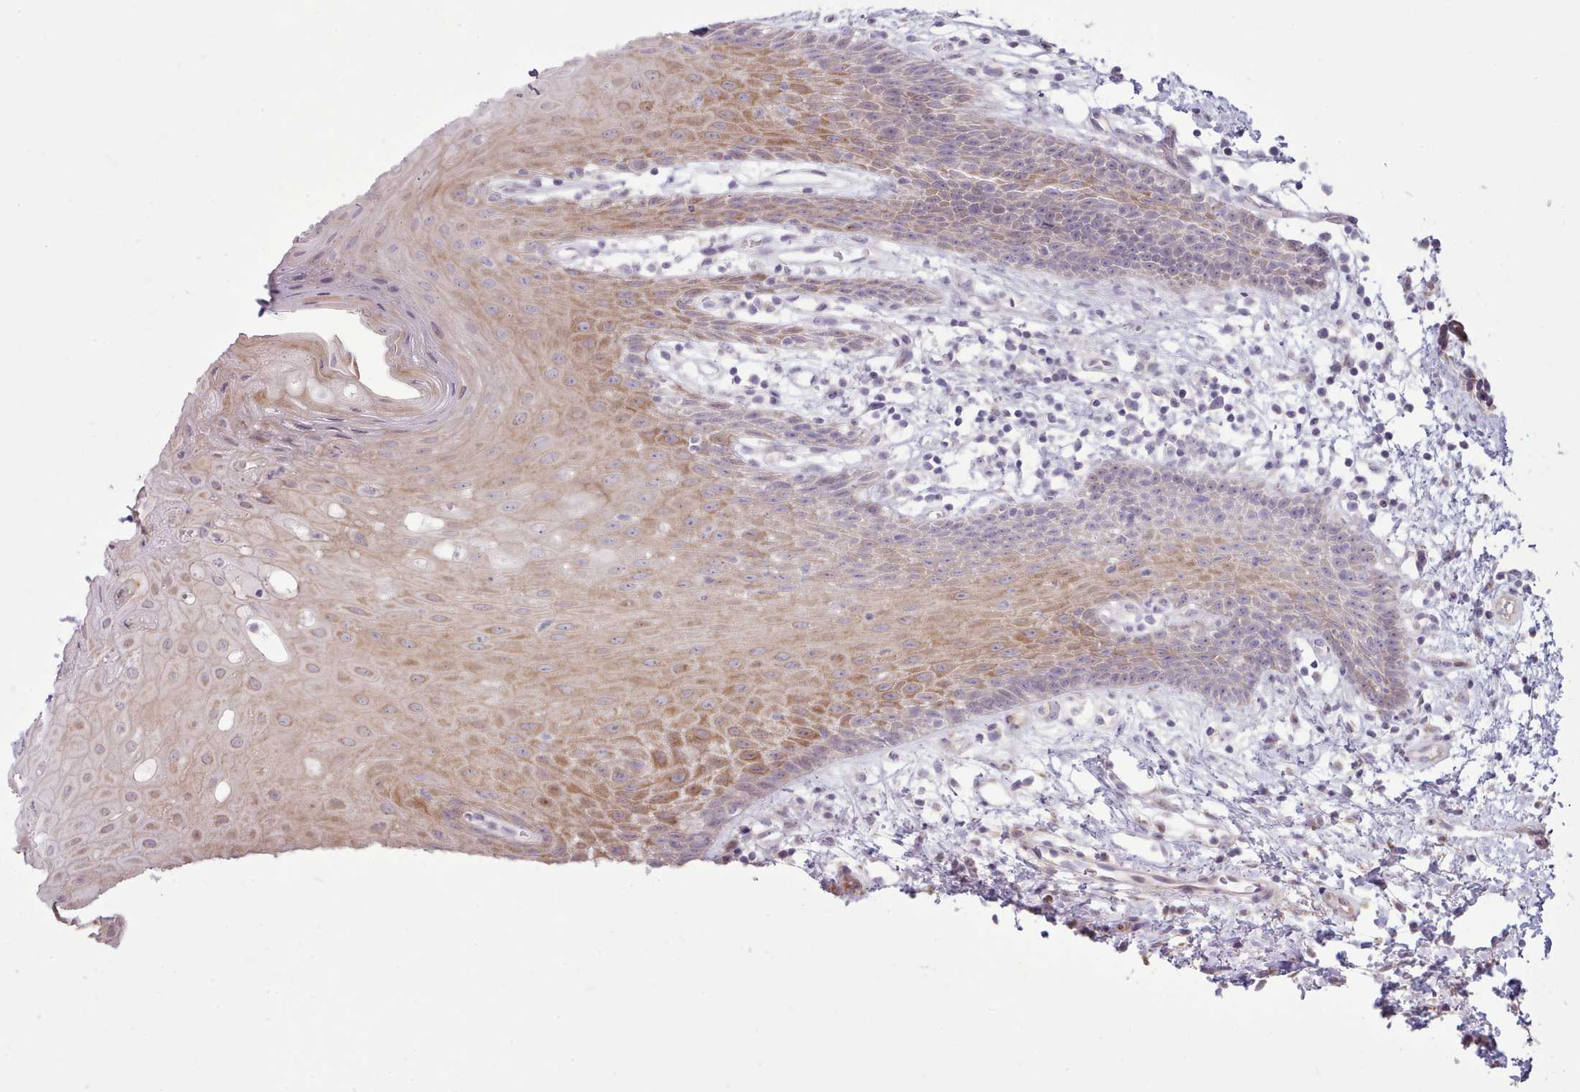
{"staining": {"intensity": "moderate", "quantity": "25%-75%", "location": "cytoplasmic/membranous"}, "tissue": "oral mucosa", "cell_type": "Squamous epithelial cells", "image_type": "normal", "snomed": [{"axis": "morphology", "description": "Normal tissue, NOS"}, {"axis": "topography", "description": "Oral tissue"}, {"axis": "topography", "description": "Tounge, NOS"}], "caption": "Protein expression by immunohistochemistry (IHC) demonstrates moderate cytoplasmic/membranous expression in about 25%-75% of squamous epithelial cells in benign oral mucosa. The staining was performed using DAB to visualize the protein expression in brown, while the nuclei were stained in blue with hematoxylin (Magnification: 20x).", "gene": "PPP3R1", "patient": {"sex": "female", "age": 59}}